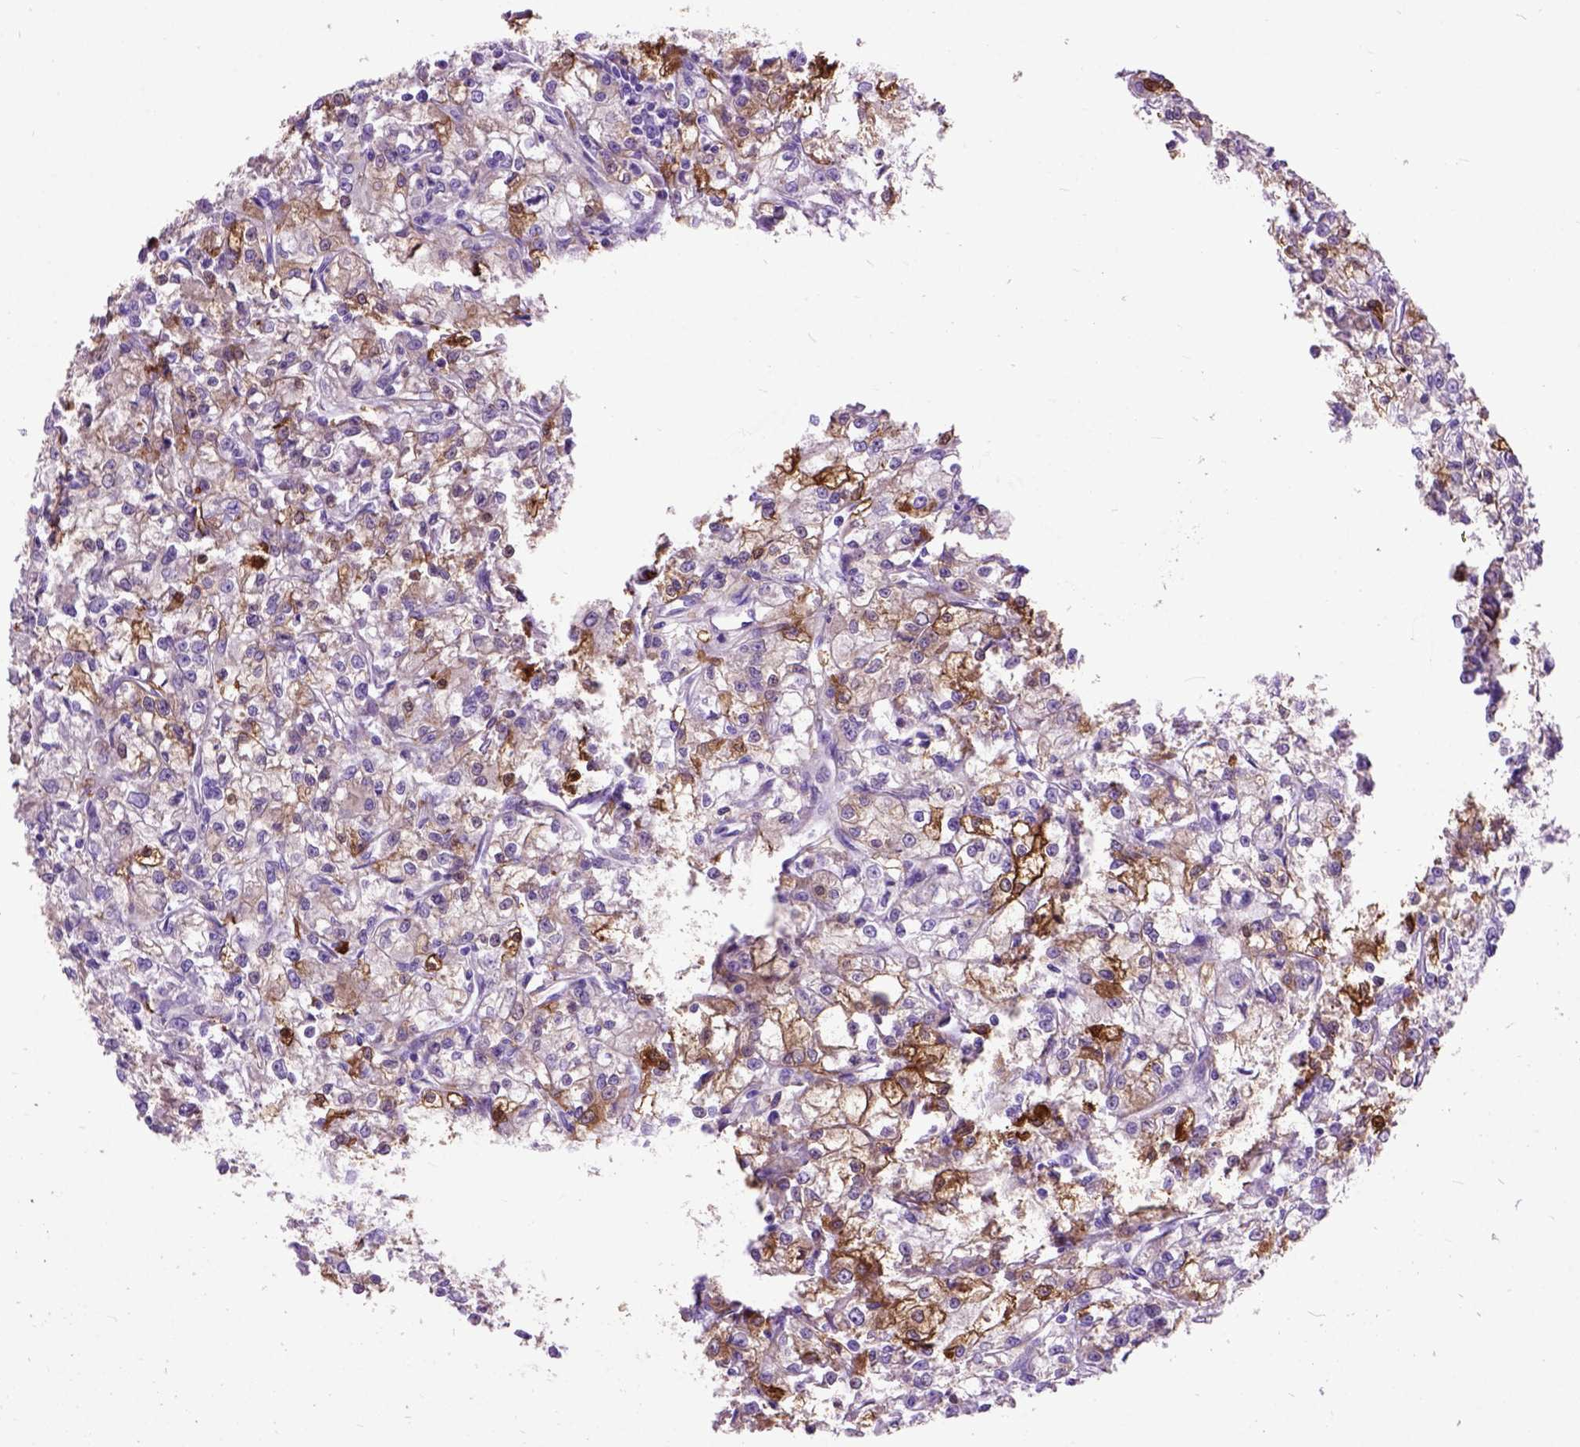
{"staining": {"intensity": "strong", "quantity": "25%-75%", "location": "cytoplasmic/membranous"}, "tissue": "renal cancer", "cell_type": "Tumor cells", "image_type": "cancer", "snomed": [{"axis": "morphology", "description": "Adenocarcinoma, NOS"}, {"axis": "topography", "description": "Kidney"}], "caption": "Tumor cells reveal strong cytoplasmic/membranous positivity in approximately 25%-75% of cells in renal cancer.", "gene": "MAPT", "patient": {"sex": "female", "age": 59}}